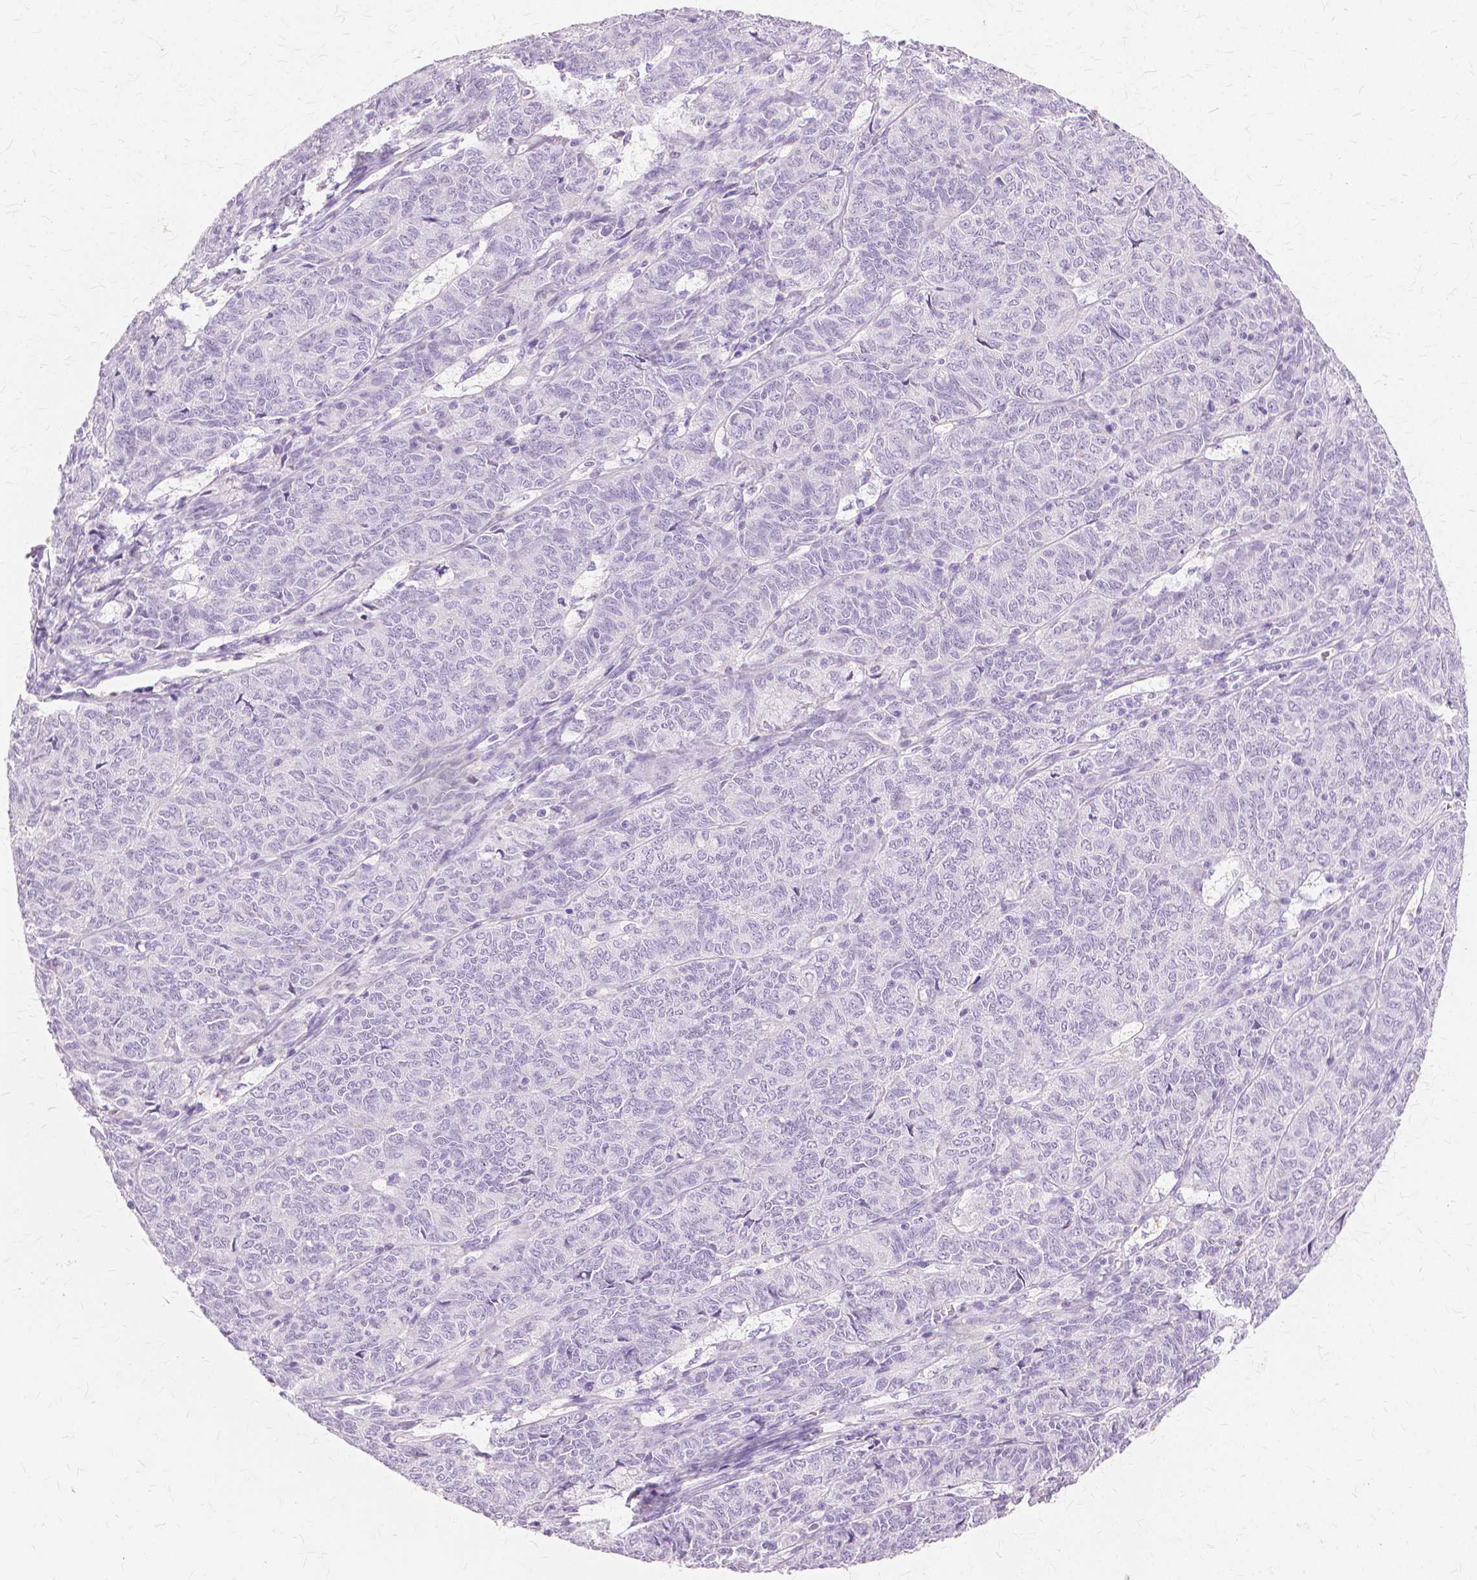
{"staining": {"intensity": "negative", "quantity": "none", "location": "none"}, "tissue": "ovarian cancer", "cell_type": "Tumor cells", "image_type": "cancer", "snomed": [{"axis": "morphology", "description": "Carcinoma, endometroid"}, {"axis": "topography", "description": "Ovary"}], "caption": "The micrograph demonstrates no staining of tumor cells in ovarian cancer (endometroid carcinoma).", "gene": "TGM1", "patient": {"sex": "female", "age": 80}}